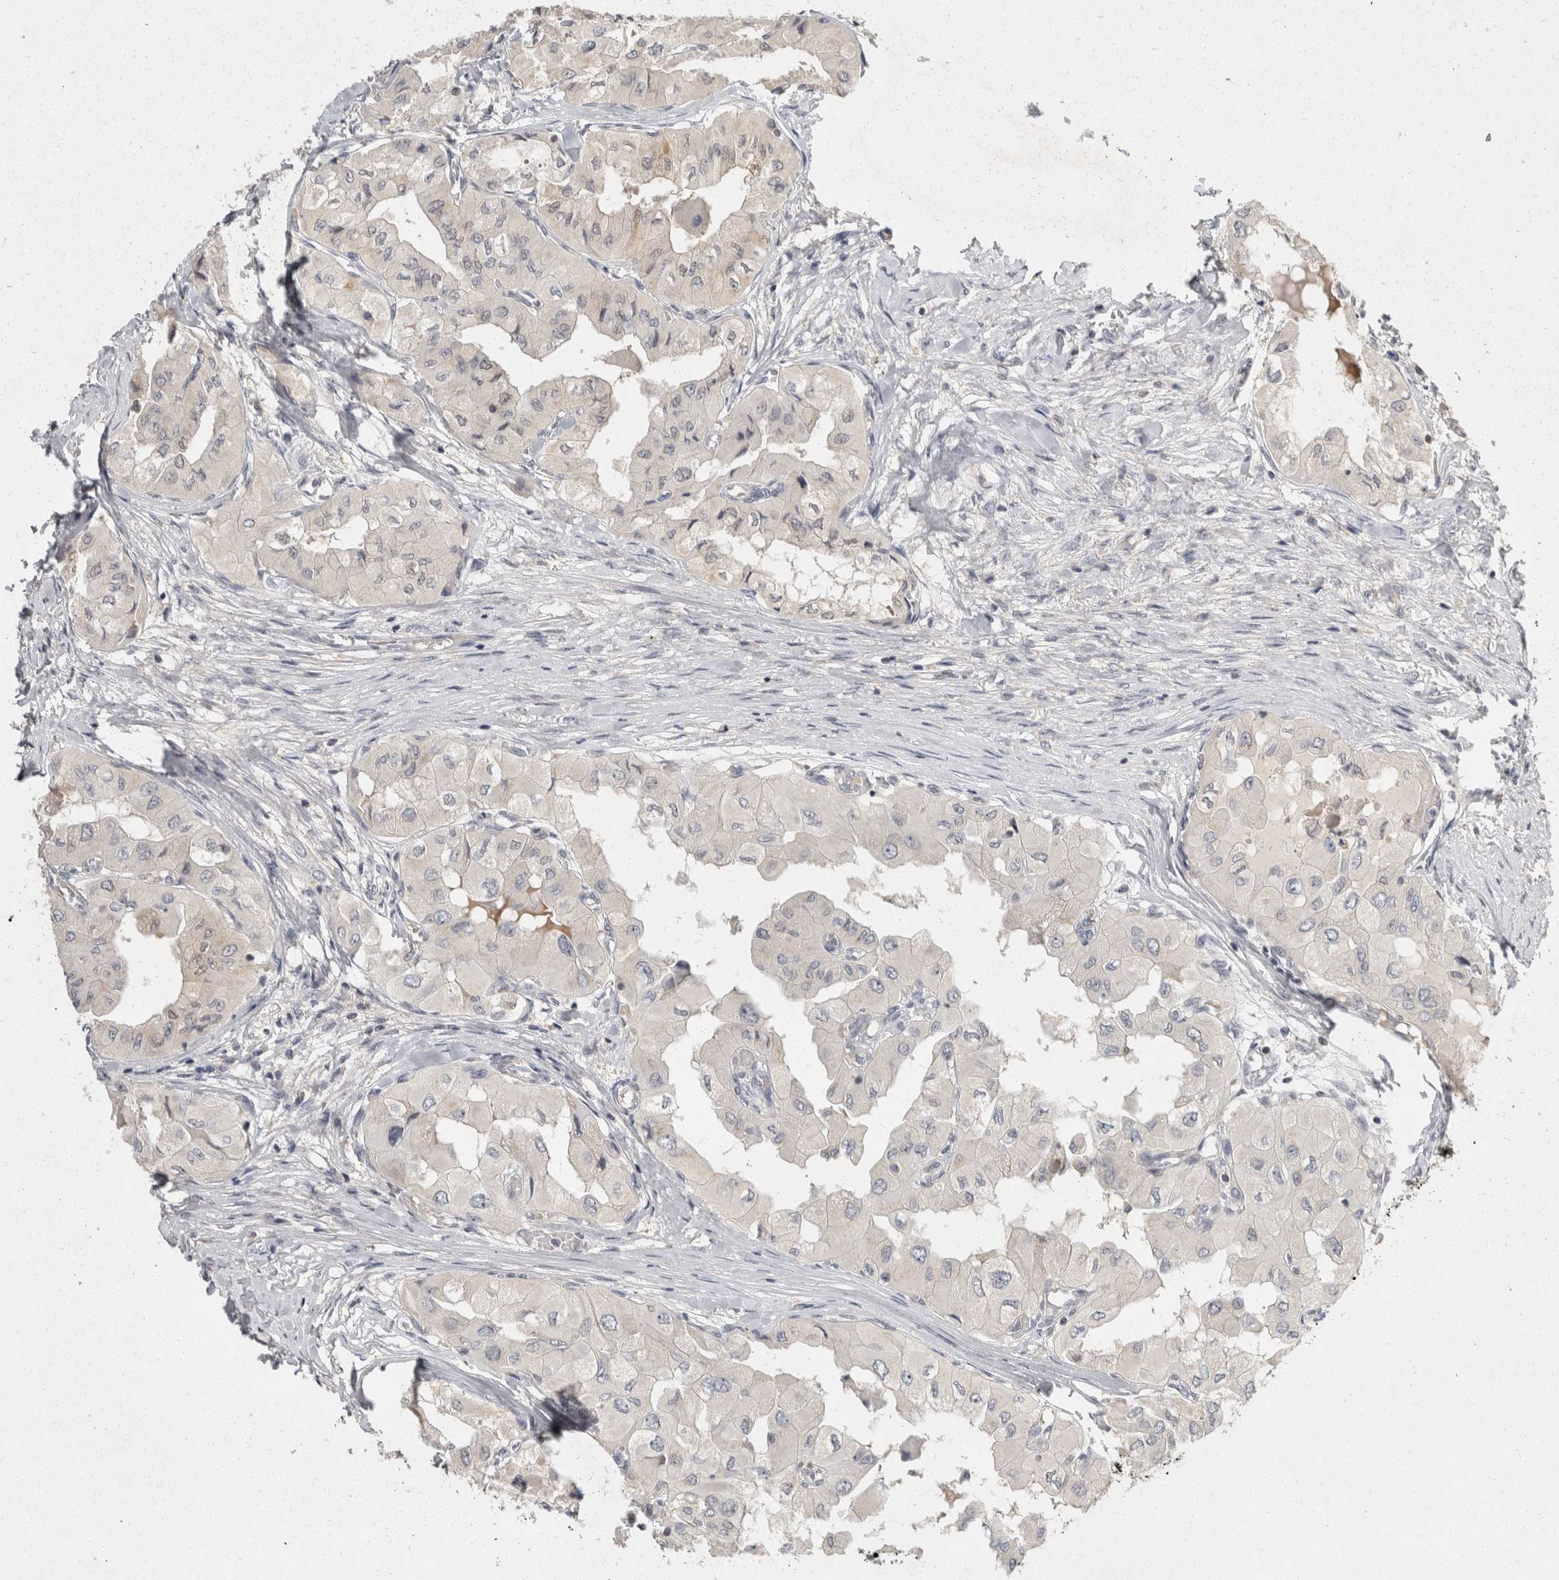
{"staining": {"intensity": "negative", "quantity": "none", "location": "none"}, "tissue": "thyroid cancer", "cell_type": "Tumor cells", "image_type": "cancer", "snomed": [{"axis": "morphology", "description": "Papillary adenocarcinoma, NOS"}, {"axis": "topography", "description": "Thyroid gland"}], "caption": "Protein analysis of papillary adenocarcinoma (thyroid) demonstrates no significant positivity in tumor cells.", "gene": "ACAT2", "patient": {"sex": "female", "age": 59}}